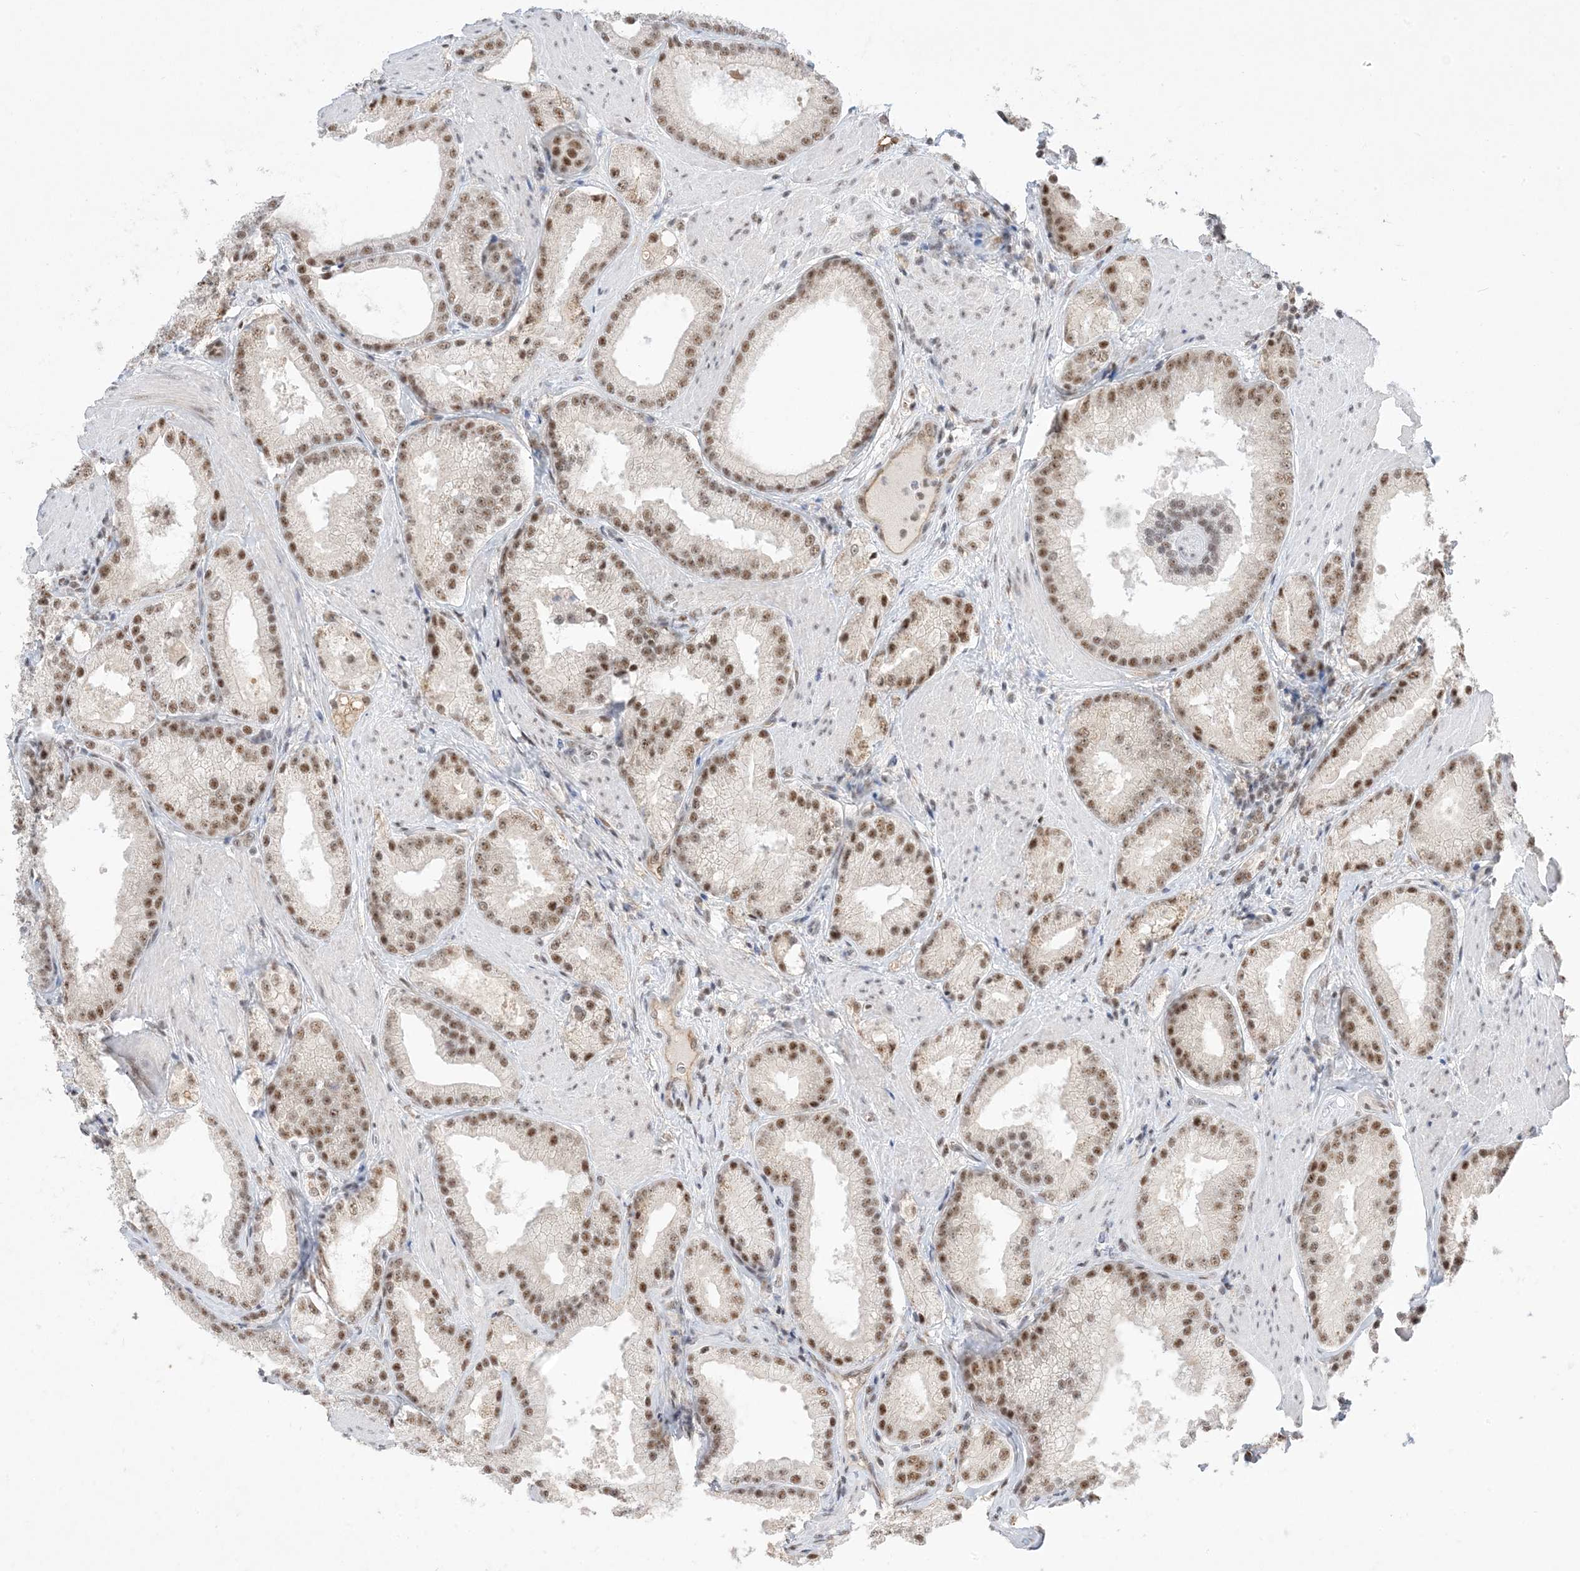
{"staining": {"intensity": "moderate", "quantity": ">75%", "location": "nuclear"}, "tissue": "prostate cancer", "cell_type": "Tumor cells", "image_type": "cancer", "snomed": [{"axis": "morphology", "description": "Adenocarcinoma, Low grade"}, {"axis": "topography", "description": "Prostate"}], "caption": "Immunohistochemical staining of human prostate cancer (adenocarcinoma (low-grade)) reveals moderate nuclear protein expression in about >75% of tumor cells.", "gene": "SF3A3", "patient": {"sex": "male", "age": 67}}